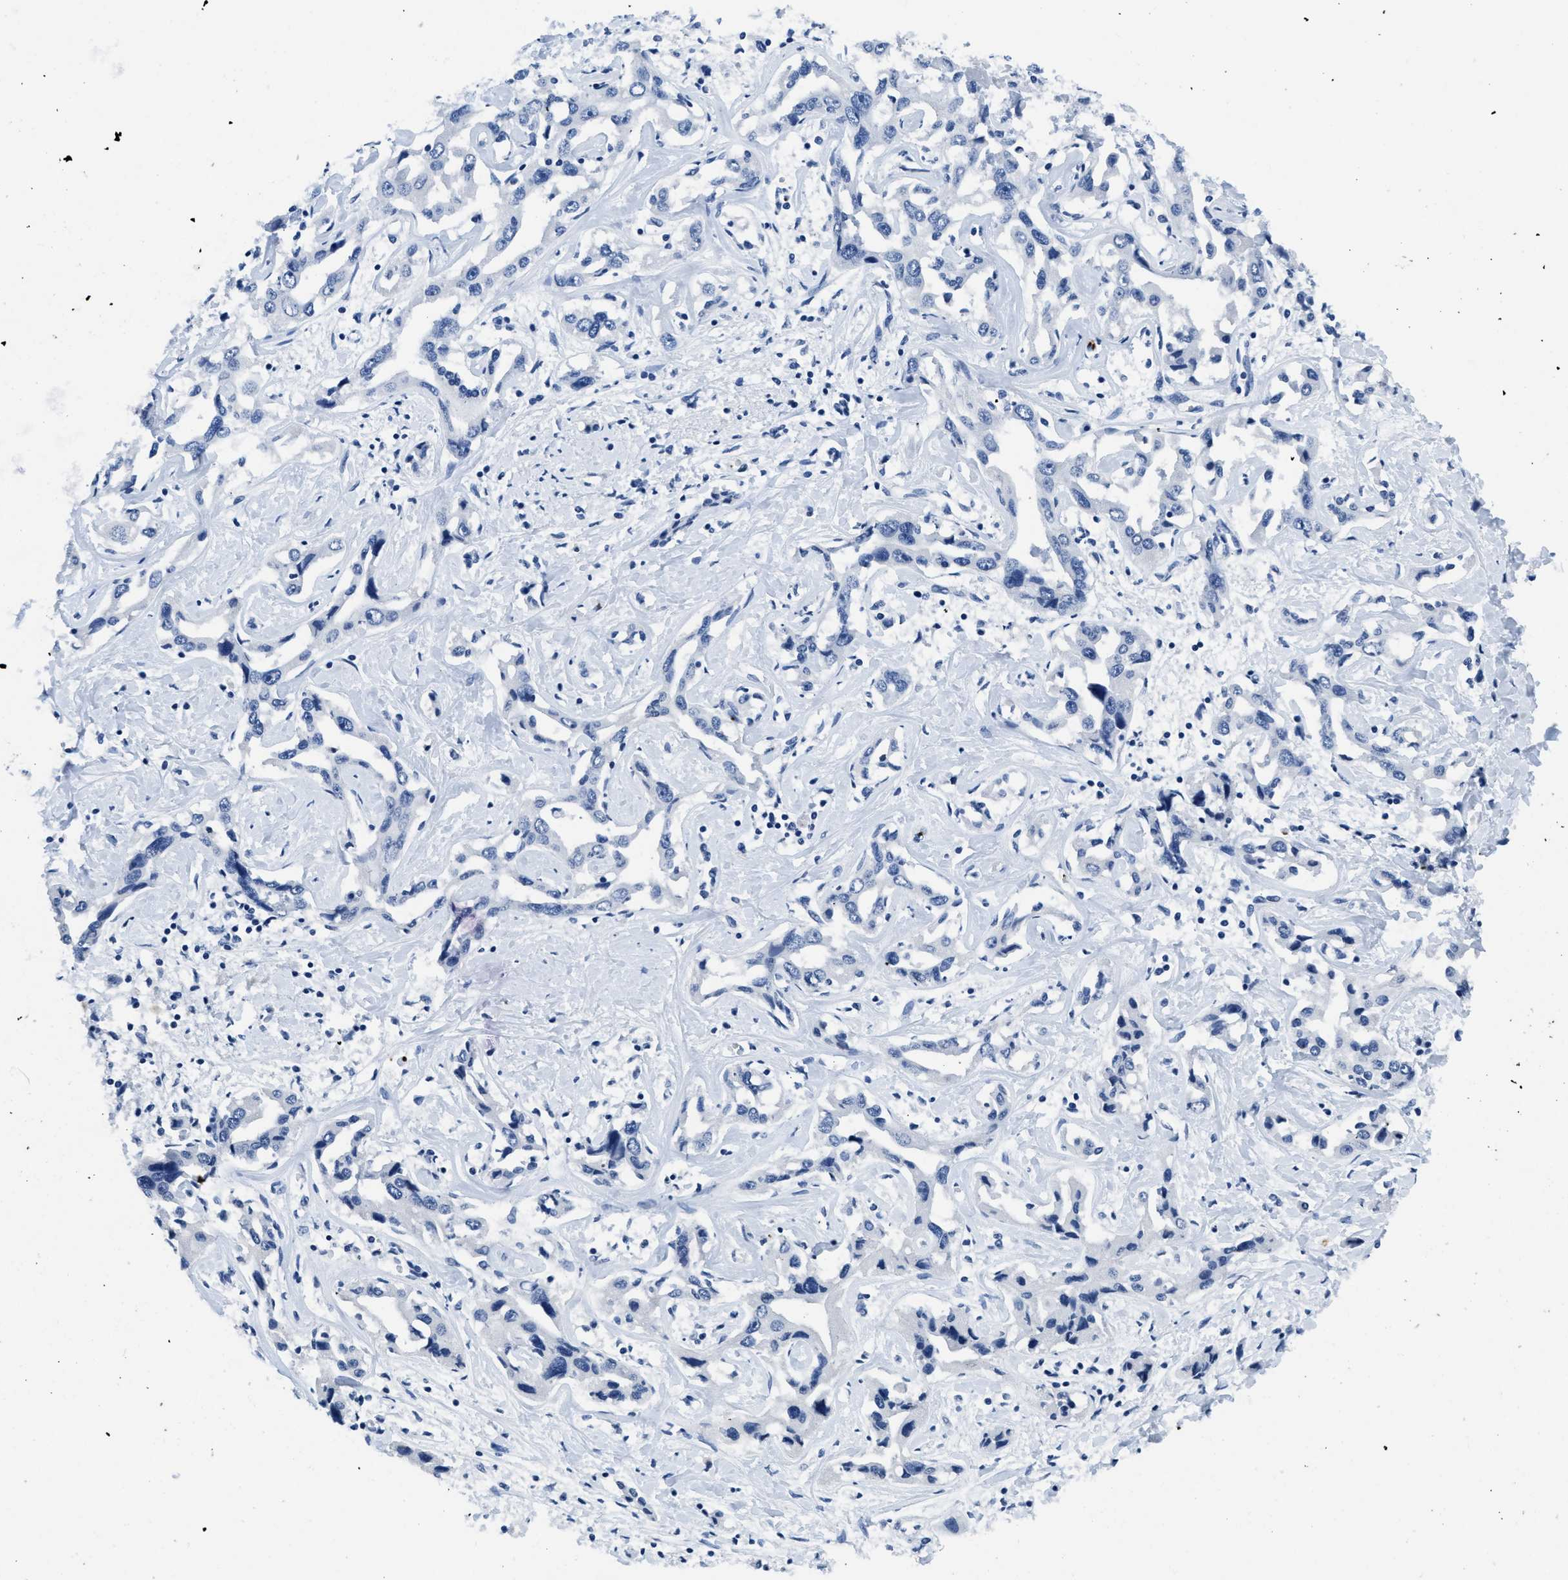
{"staining": {"intensity": "negative", "quantity": "none", "location": "none"}, "tissue": "liver cancer", "cell_type": "Tumor cells", "image_type": "cancer", "snomed": [{"axis": "morphology", "description": "Cholangiocarcinoma"}, {"axis": "topography", "description": "Liver"}], "caption": "Immunohistochemical staining of liver cancer (cholangiocarcinoma) demonstrates no significant staining in tumor cells.", "gene": "ITGA2B", "patient": {"sex": "male", "age": 59}}